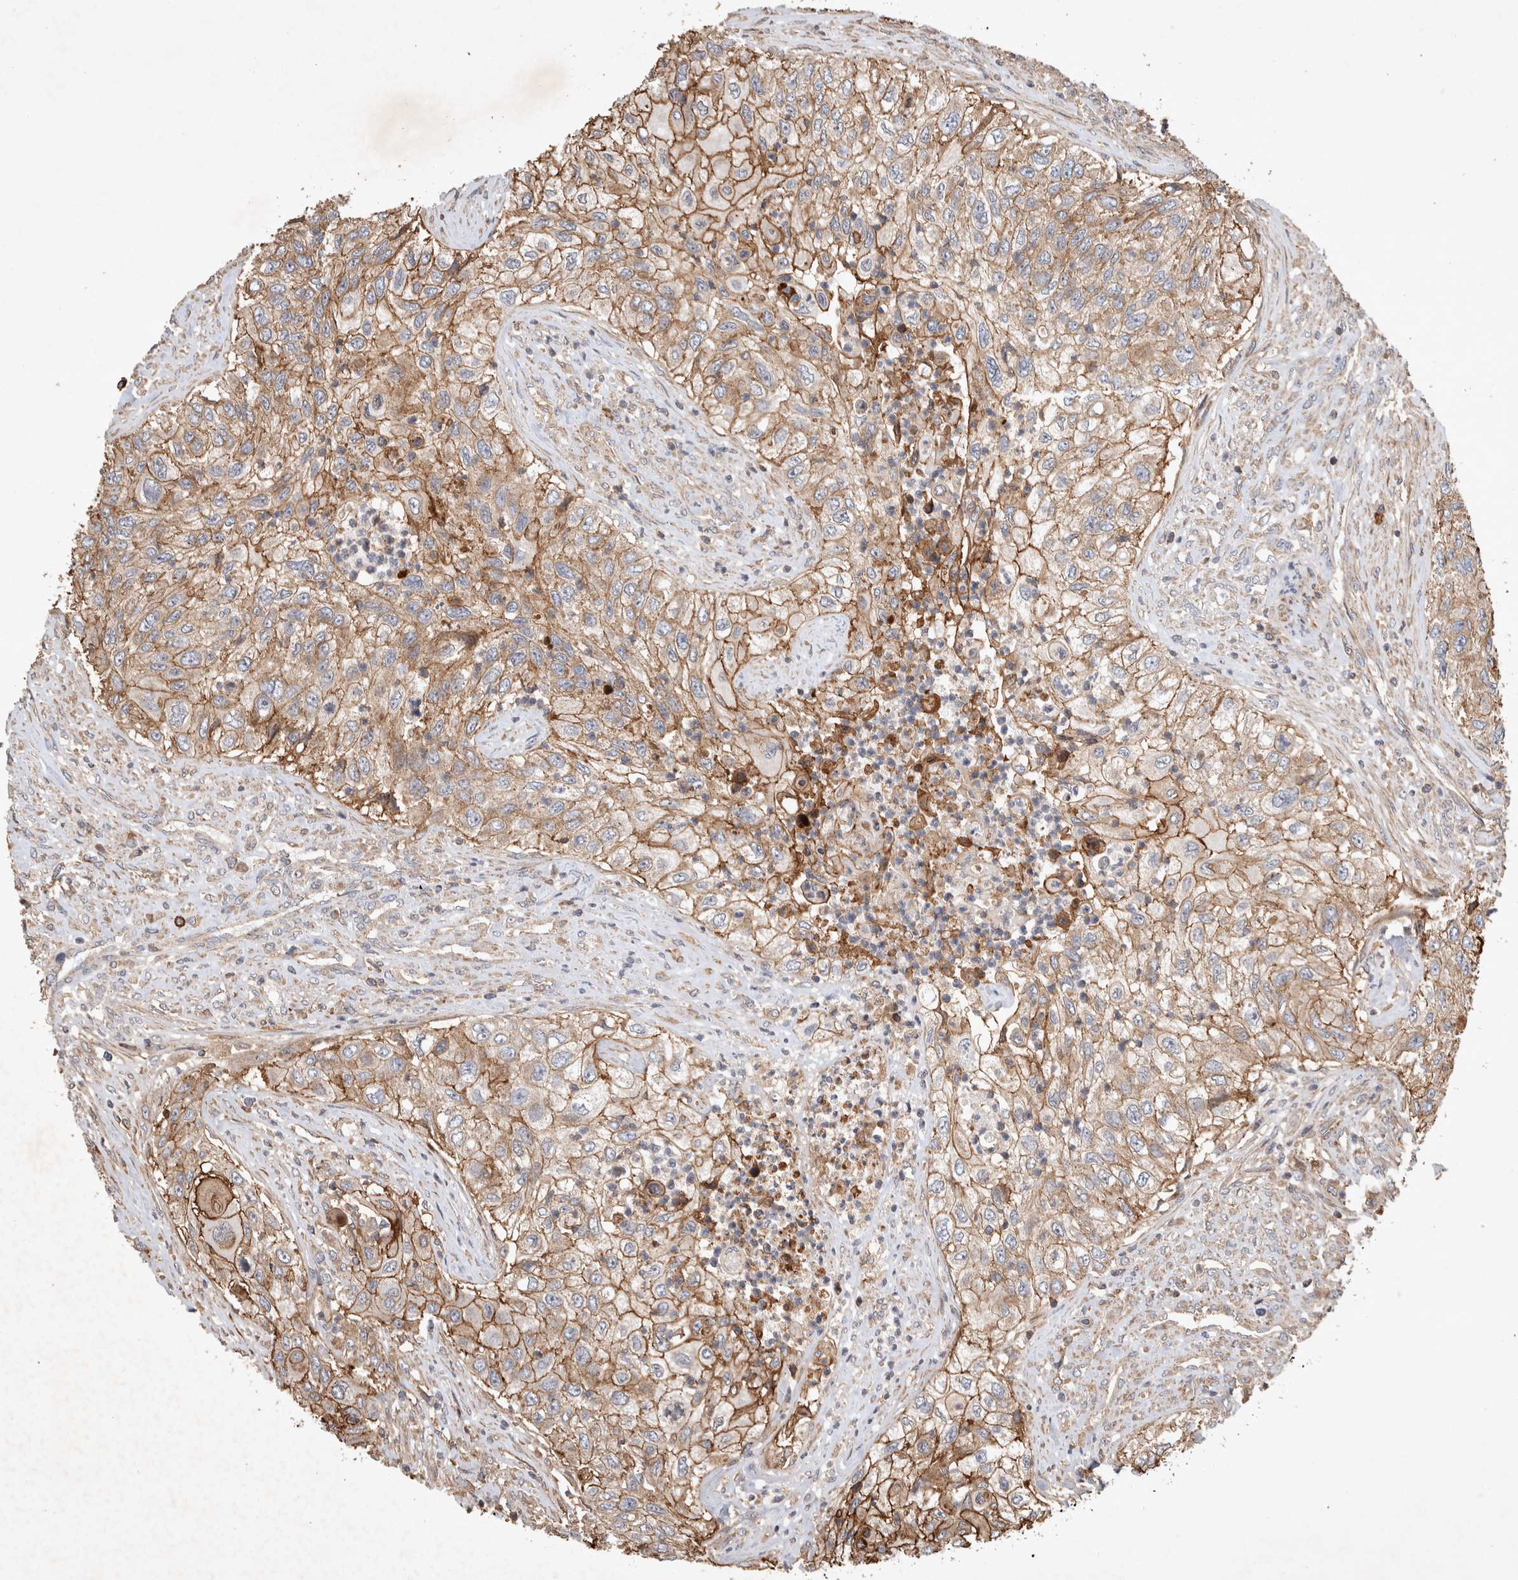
{"staining": {"intensity": "moderate", "quantity": ">75%", "location": "cytoplasmic/membranous"}, "tissue": "urothelial cancer", "cell_type": "Tumor cells", "image_type": "cancer", "snomed": [{"axis": "morphology", "description": "Urothelial carcinoma, High grade"}, {"axis": "topography", "description": "Urinary bladder"}], "caption": "High-grade urothelial carcinoma stained with DAB immunohistochemistry (IHC) demonstrates medium levels of moderate cytoplasmic/membranous staining in approximately >75% of tumor cells.", "gene": "SERAC1", "patient": {"sex": "female", "age": 60}}